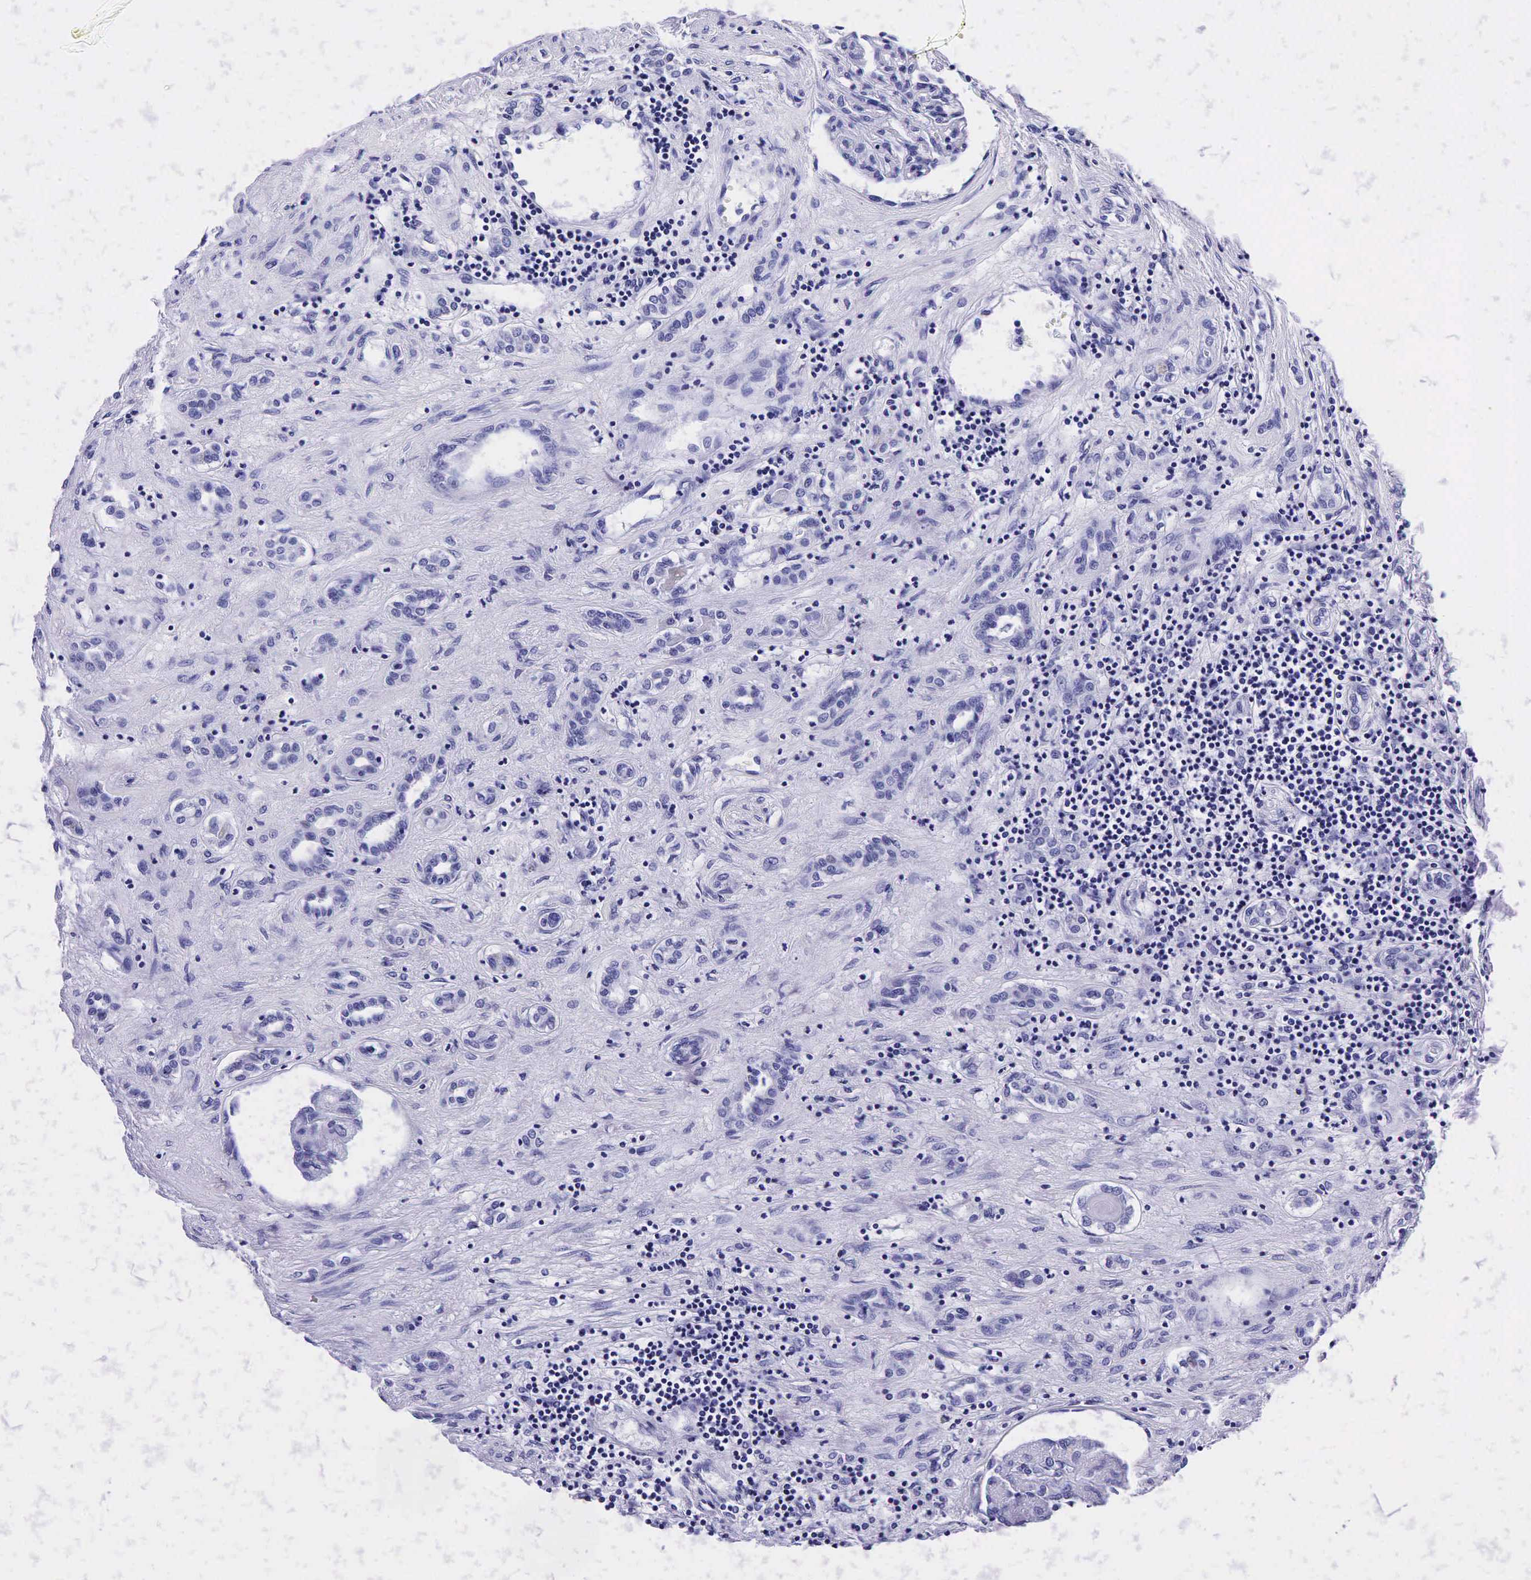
{"staining": {"intensity": "negative", "quantity": "none", "location": "none"}, "tissue": "renal cancer", "cell_type": "Tumor cells", "image_type": "cancer", "snomed": [{"axis": "morphology", "description": "Adenocarcinoma, NOS"}, {"axis": "topography", "description": "Kidney"}], "caption": "Renal cancer was stained to show a protein in brown. There is no significant positivity in tumor cells.", "gene": "KLK3", "patient": {"sex": "male", "age": 57}}